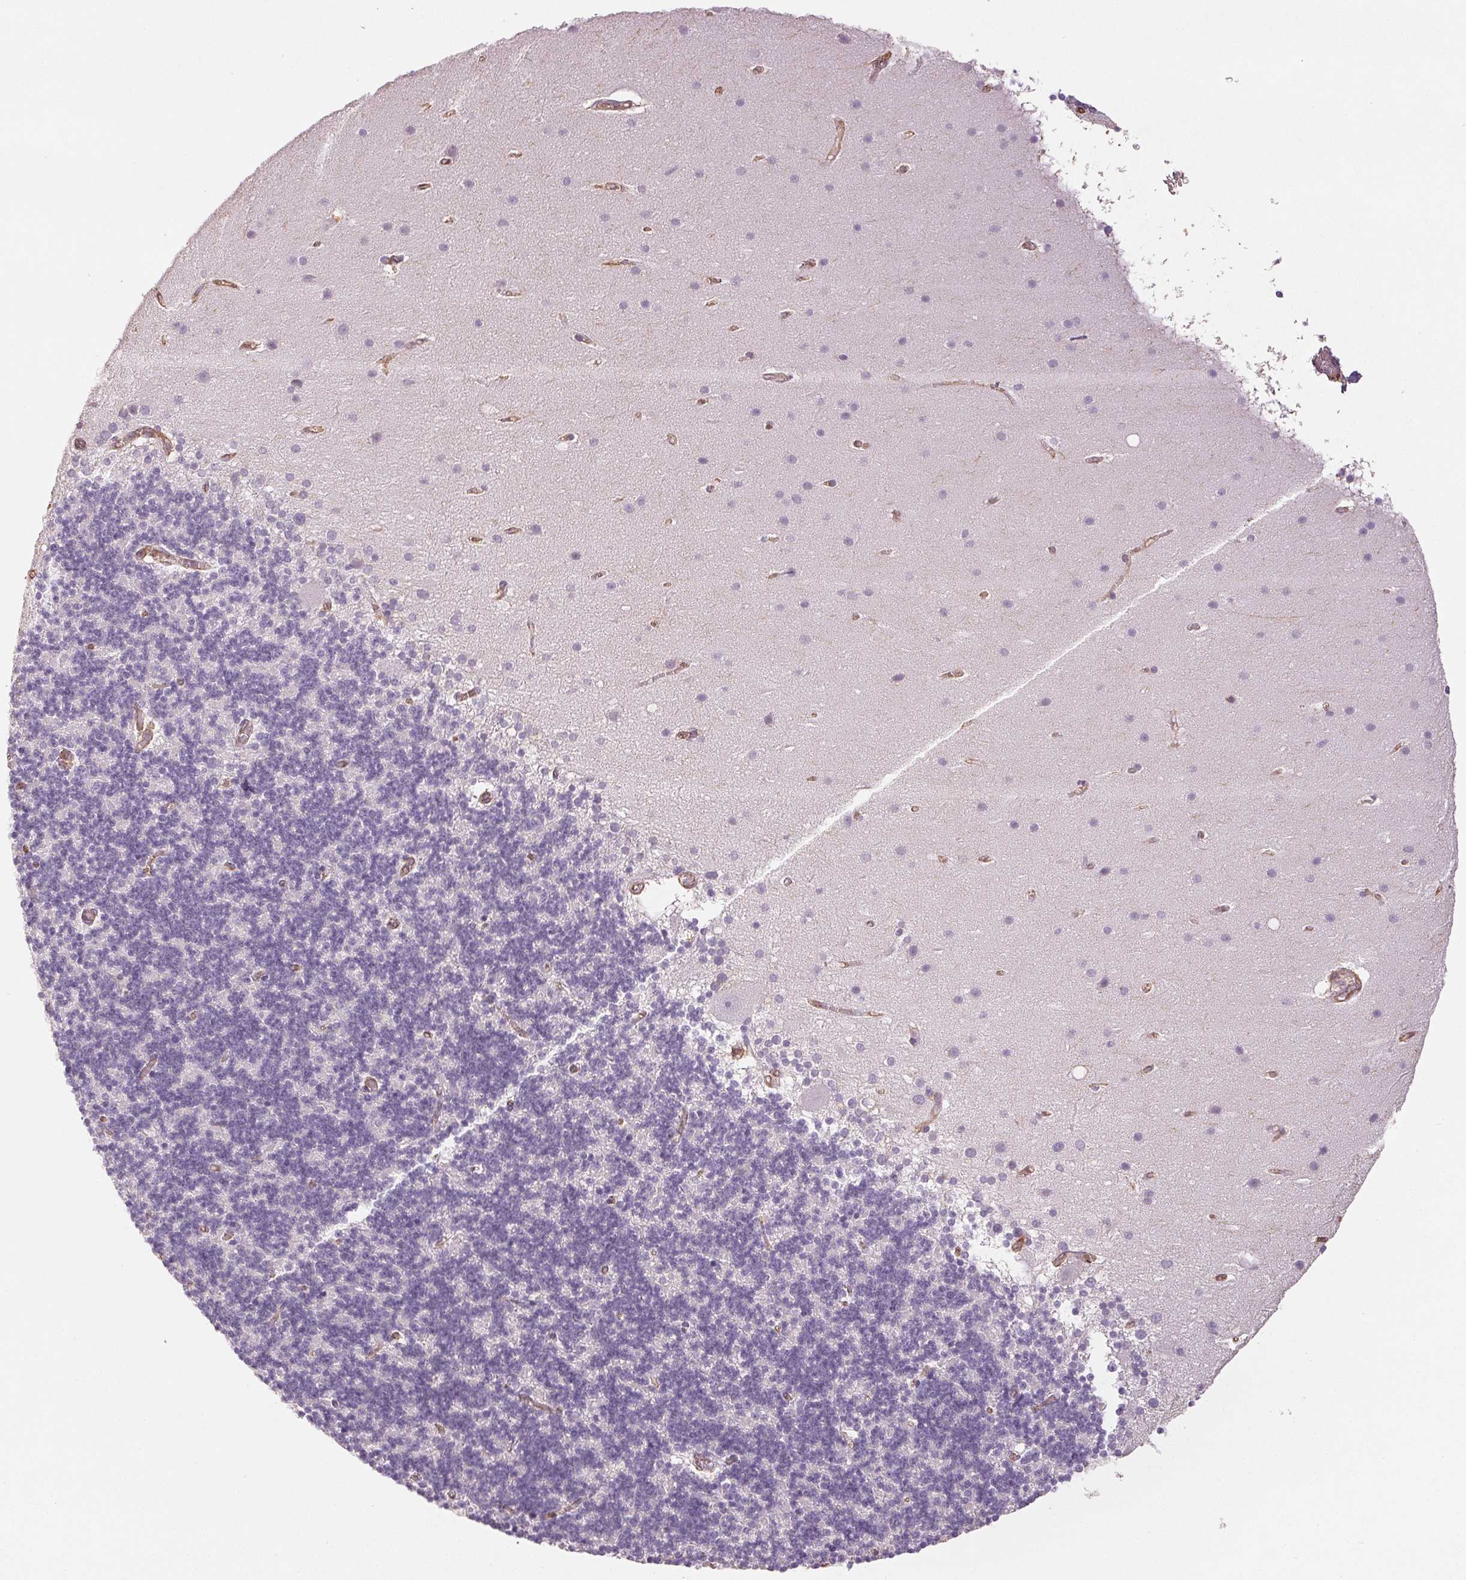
{"staining": {"intensity": "negative", "quantity": "none", "location": "none"}, "tissue": "cerebellum", "cell_type": "Cells in granular layer", "image_type": "normal", "snomed": [{"axis": "morphology", "description": "Normal tissue, NOS"}, {"axis": "topography", "description": "Cerebellum"}], "caption": "This is an immunohistochemistry histopathology image of benign cerebellum. There is no positivity in cells in granular layer.", "gene": "COL7A1", "patient": {"sex": "male", "age": 70}}